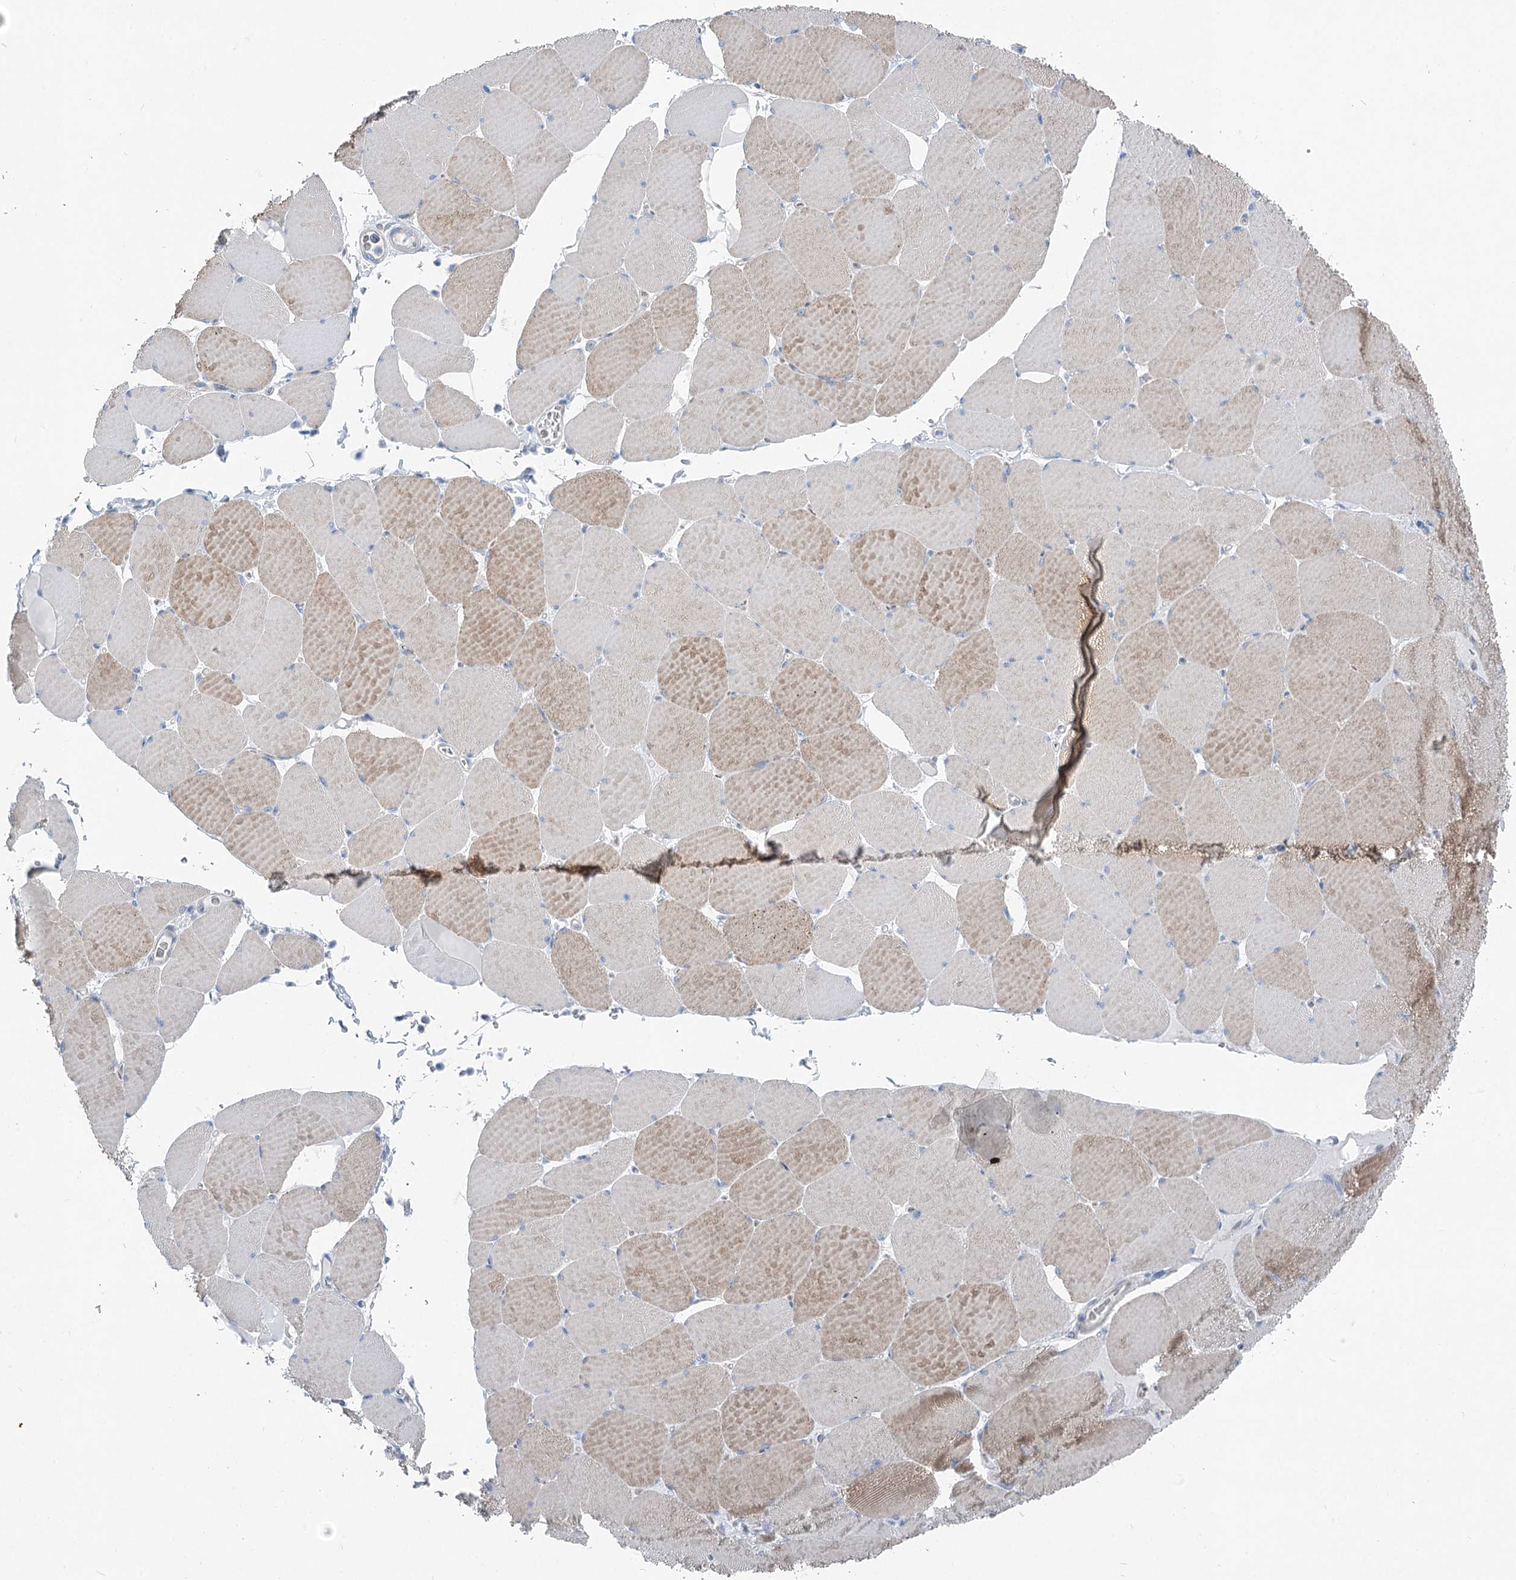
{"staining": {"intensity": "moderate", "quantity": "<25%", "location": "cytoplasmic/membranous"}, "tissue": "skeletal muscle", "cell_type": "Myocytes", "image_type": "normal", "snomed": [{"axis": "morphology", "description": "Normal tissue, NOS"}, {"axis": "topography", "description": "Skeletal muscle"}, {"axis": "topography", "description": "Head-Neck"}], "caption": "Immunohistochemical staining of normal human skeletal muscle reveals low levels of moderate cytoplasmic/membranous staining in about <25% of myocytes.", "gene": "POGLUT1", "patient": {"sex": "male", "age": 66}}